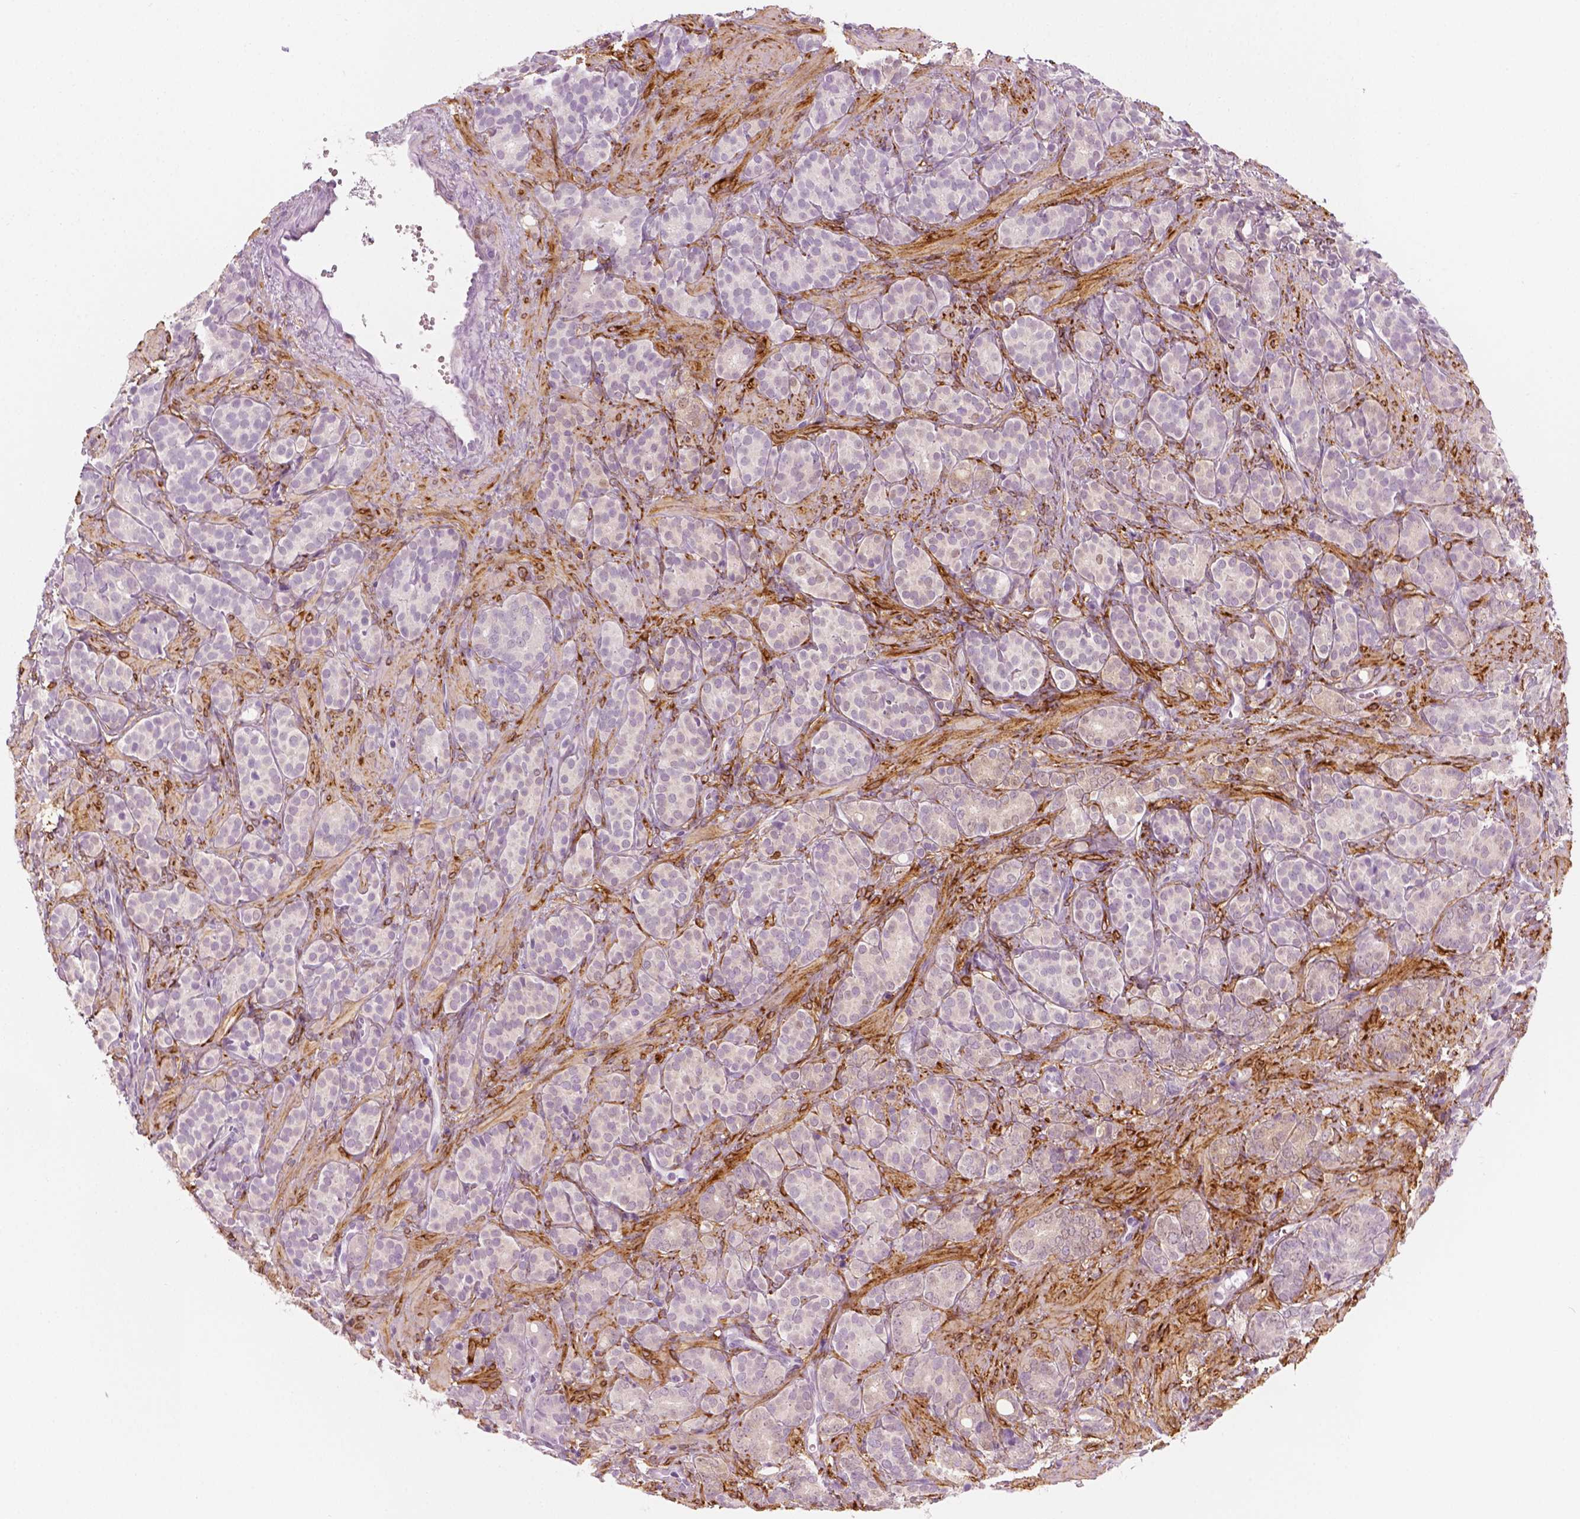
{"staining": {"intensity": "negative", "quantity": "none", "location": "none"}, "tissue": "prostate cancer", "cell_type": "Tumor cells", "image_type": "cancer", "snomed": [{"axis": "morphology", "description": "Adenocarcinoma, High grade"}, {"axis": "topography", "description": "Prostate"}], "caption": "Immunohistochemical staining of human high-grade adenocarcinoma (prostate) displays no significant positivity in tumor cells.", "gene": "CES1", "patient": {"sex": "male", "age": 84}}